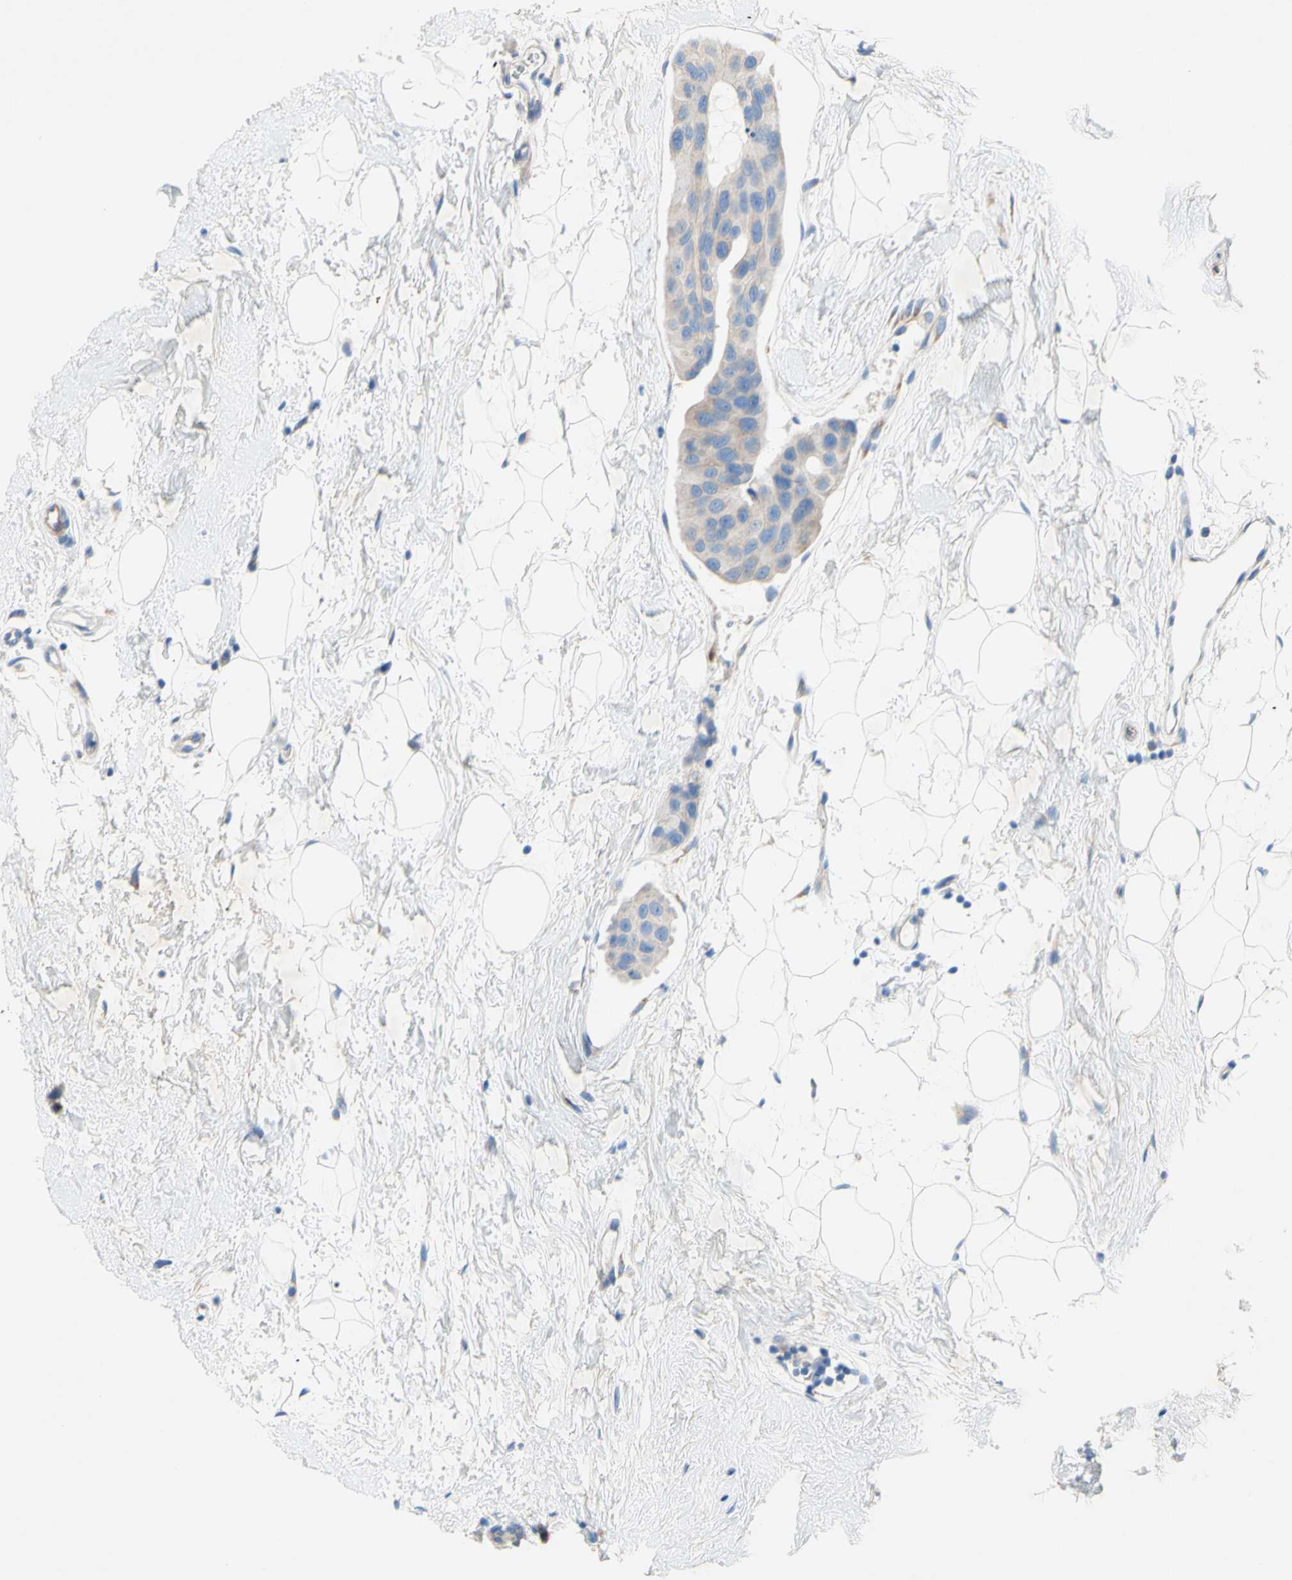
{"staining": {"intensity": "weak", "quantity": "<25%", "location": "cytoplasmic/membranous"}, "tissue": "breast cancer", "cell_type": "Tumor cells", "image_type": "cancer", "snomed": [{"axis": "morphology", "description": "Normal tissue, NOS"}, {"axis": "morphology", "description": "Duct carcinoma"}, {"axis": "topography", "description": "Breast"}], "caption": "DAB (3,3'-diaminobenzidine) immunohistochemical staining of breast intraductal carcinoma shows no significant expression in tumor cells.", "gene": "TMIGD2", "patient": {"sex": "female", "age": 39}}